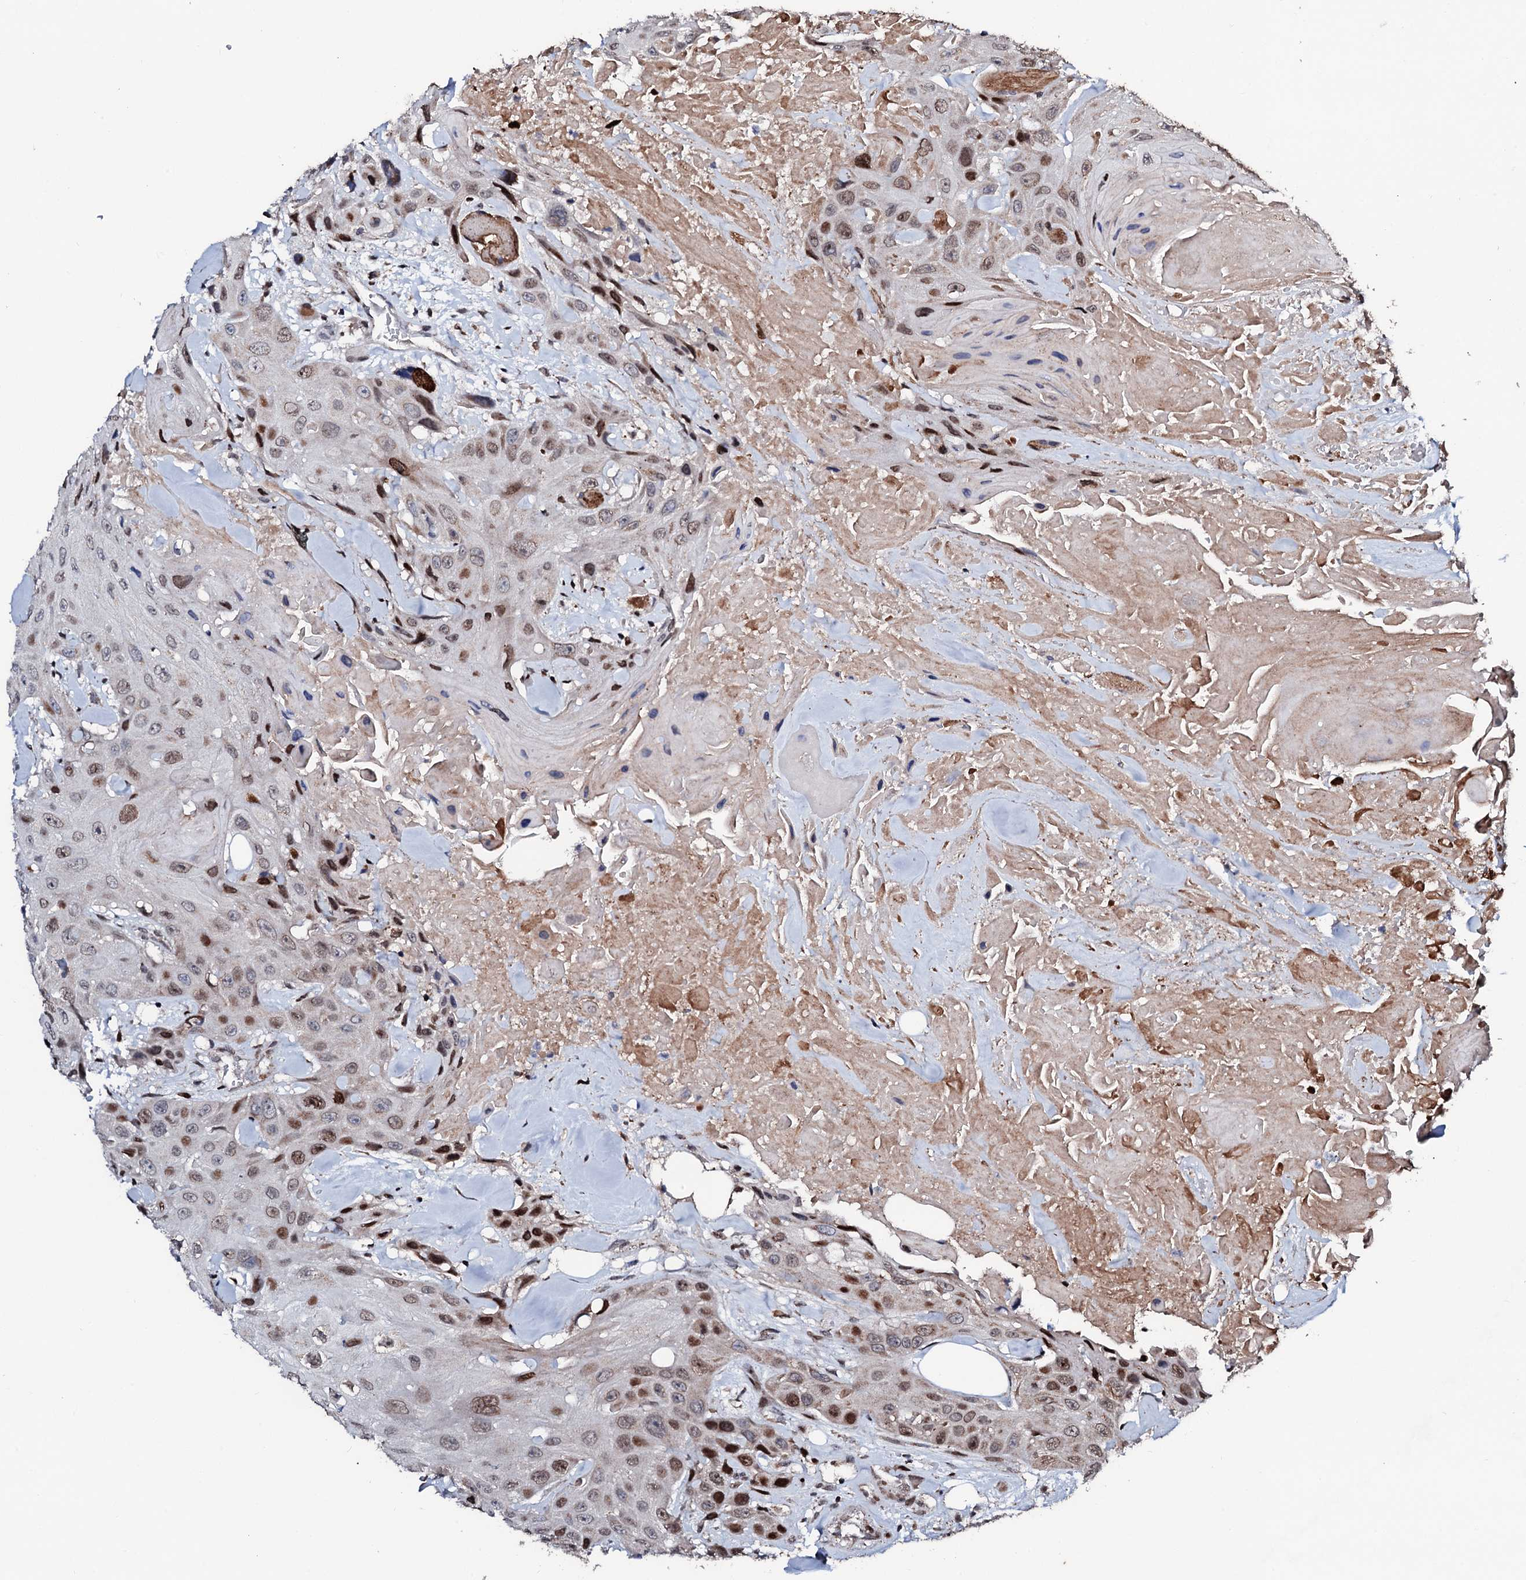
{"staining": {"intensity": "moderate", "quantity": "<25%", "location": "nuclear"}, "tissue": "head and neck cancer", "cell_type": "Tumor cells", "image_type": "cancer", "snomed": [{"axis": "morphology", "description": "Squamous cell carcinoma, NOS"}, {"axis": "topography", "description": "Head-Neck"}], "caption": "Tumor cells exhibit moderate nuclear staining in about <25% of cells in head and neck cancer (squamous cell carcinoma).", "gene": "KIF18A", "patient": {"sex": "male", "age": 81}}